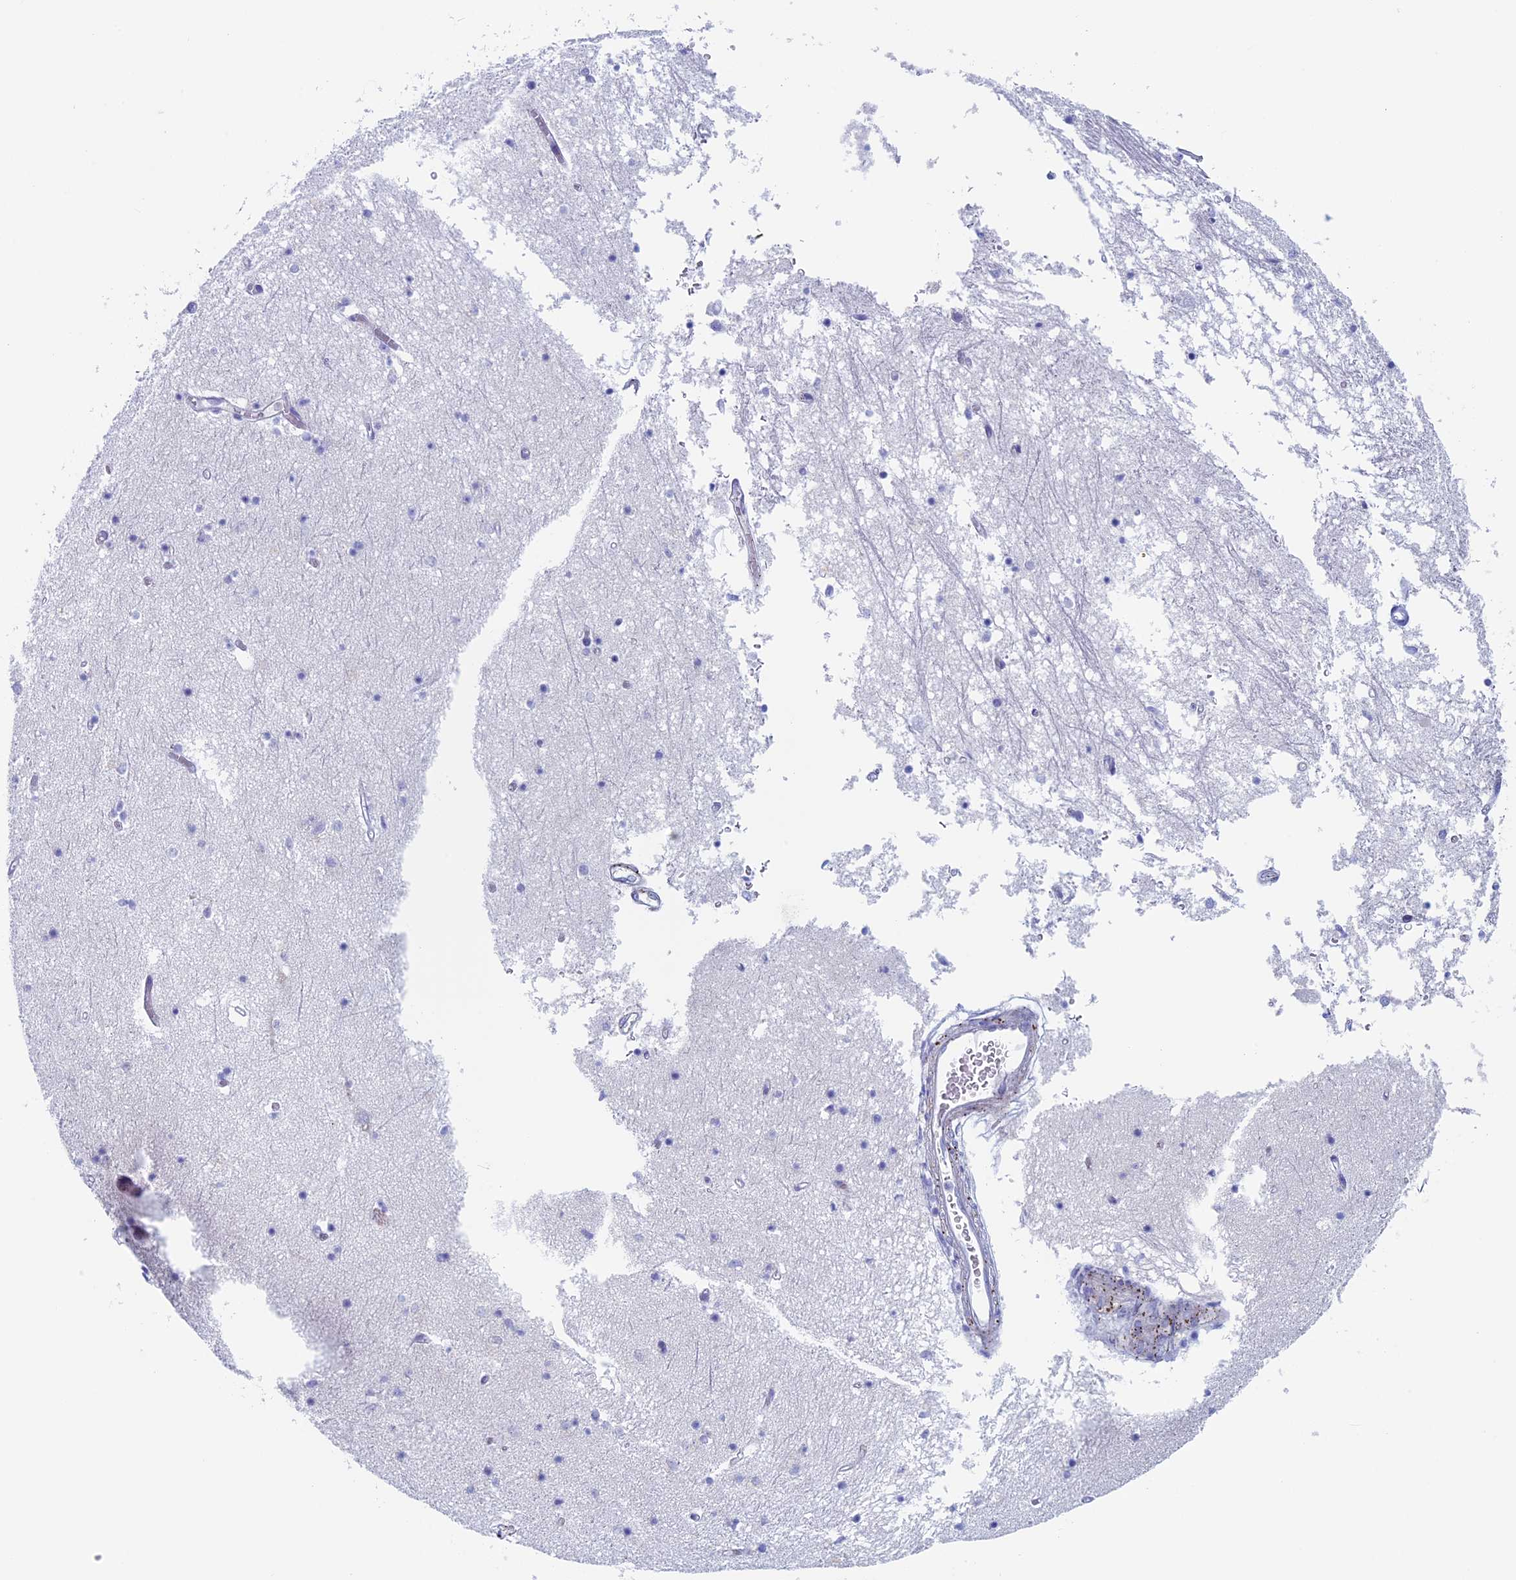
{"staining": {"intensity": "negative", "quantity": "none", "location": "none"}, "tissue": "hippocampus", "cell_type": "Glial cells", "image_type": "normal", "snomed": [{"axis": "morphology", "description": "Normal tissue, NOS"}, {"axis": "topography", "description": "Hippocampus"}], "caption": "Immunohistochemical staining of normal hippocampus reveals no significant positivity in glial cells.", "gene": "MAGEB6", "patient": {"sex": "male", "age": 70}}